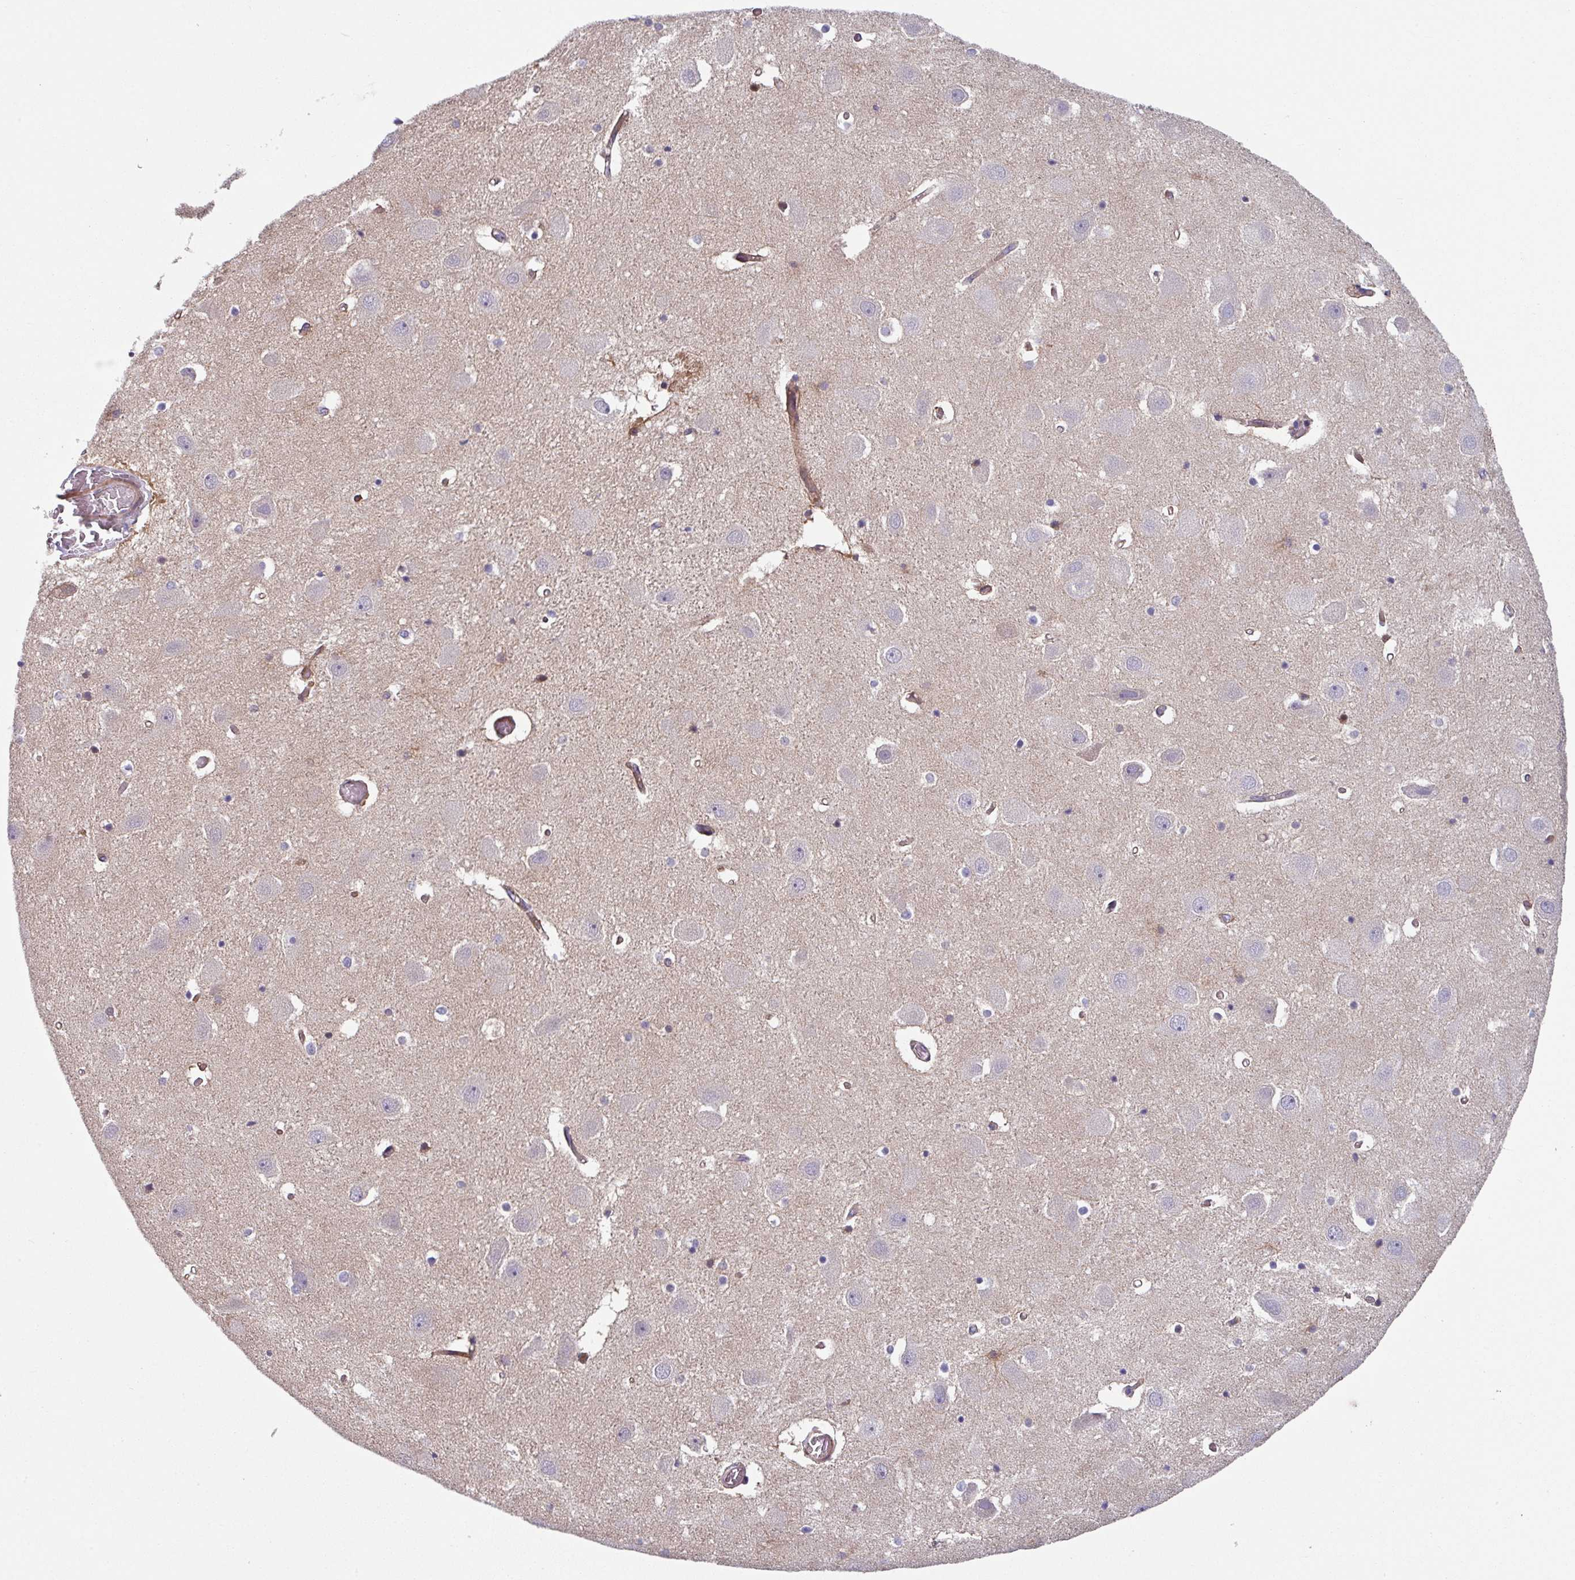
{"staining": {"intensity": "negative", "quantity": "none", "location": "none"}, "tissue": "hippocampus", "cell_type": "Glial cells", "image_type": "normal", "snomed": [{"axis": "morphology", "description": "Normal tissue, NOS"}, {"axis": "topography", "description": "Hippocampus"}], "caption": "This micrograph is of unremarkable hippocampus stained with immunohistochemistry to label a protein in brown with the nuclei are counter-stained blue. There is no positivity in glial cells. The staining is performed using DAB (3,3'-diaminobenzidine) brown chromogen with nuclei counter-stained in using hematoxylin.", "gene": "TMEM132A", "patient": {"sex": "female", "age": 52}}